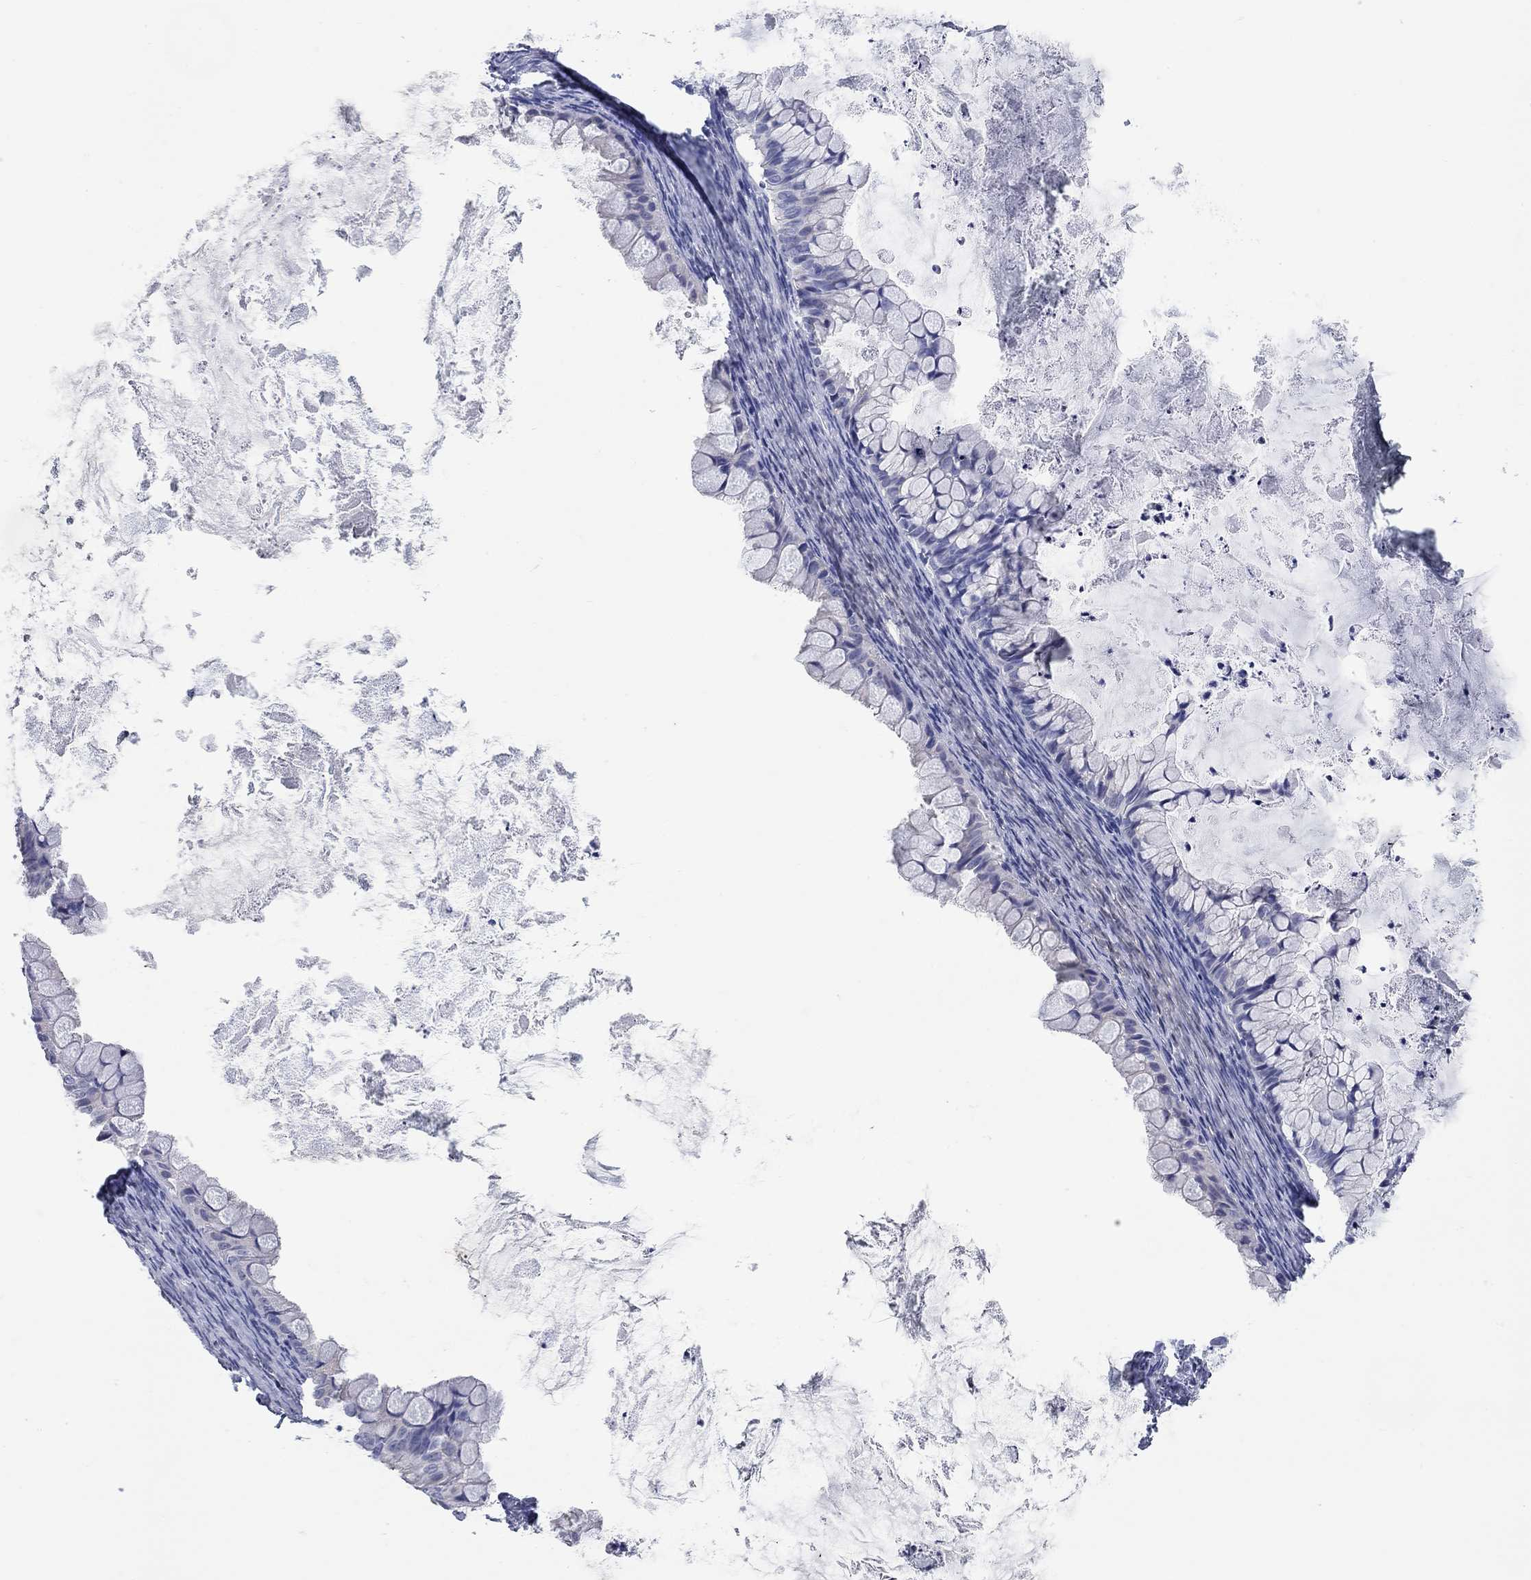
{"staining": {"intensity": "negative", "quantity": "none", "location": "none"}, "tissue": "ovarian cancer", "cell_type": "Tumor cells", "image_type": "cancer", "snomed": [{"axis": "morphology", "description": "Cystadenocarcinoma, mucinous, NOS"}, {"axis": "topography", "description": "Ovary"}], "caption": "DAB (3,3'-diaminobenzidine) immunohistochemical staining of human ovarian cancer demonstrates no significant staining in tumor cells.", "gene": "WASF3", "patient": {"sex": "female", "age": 35}}